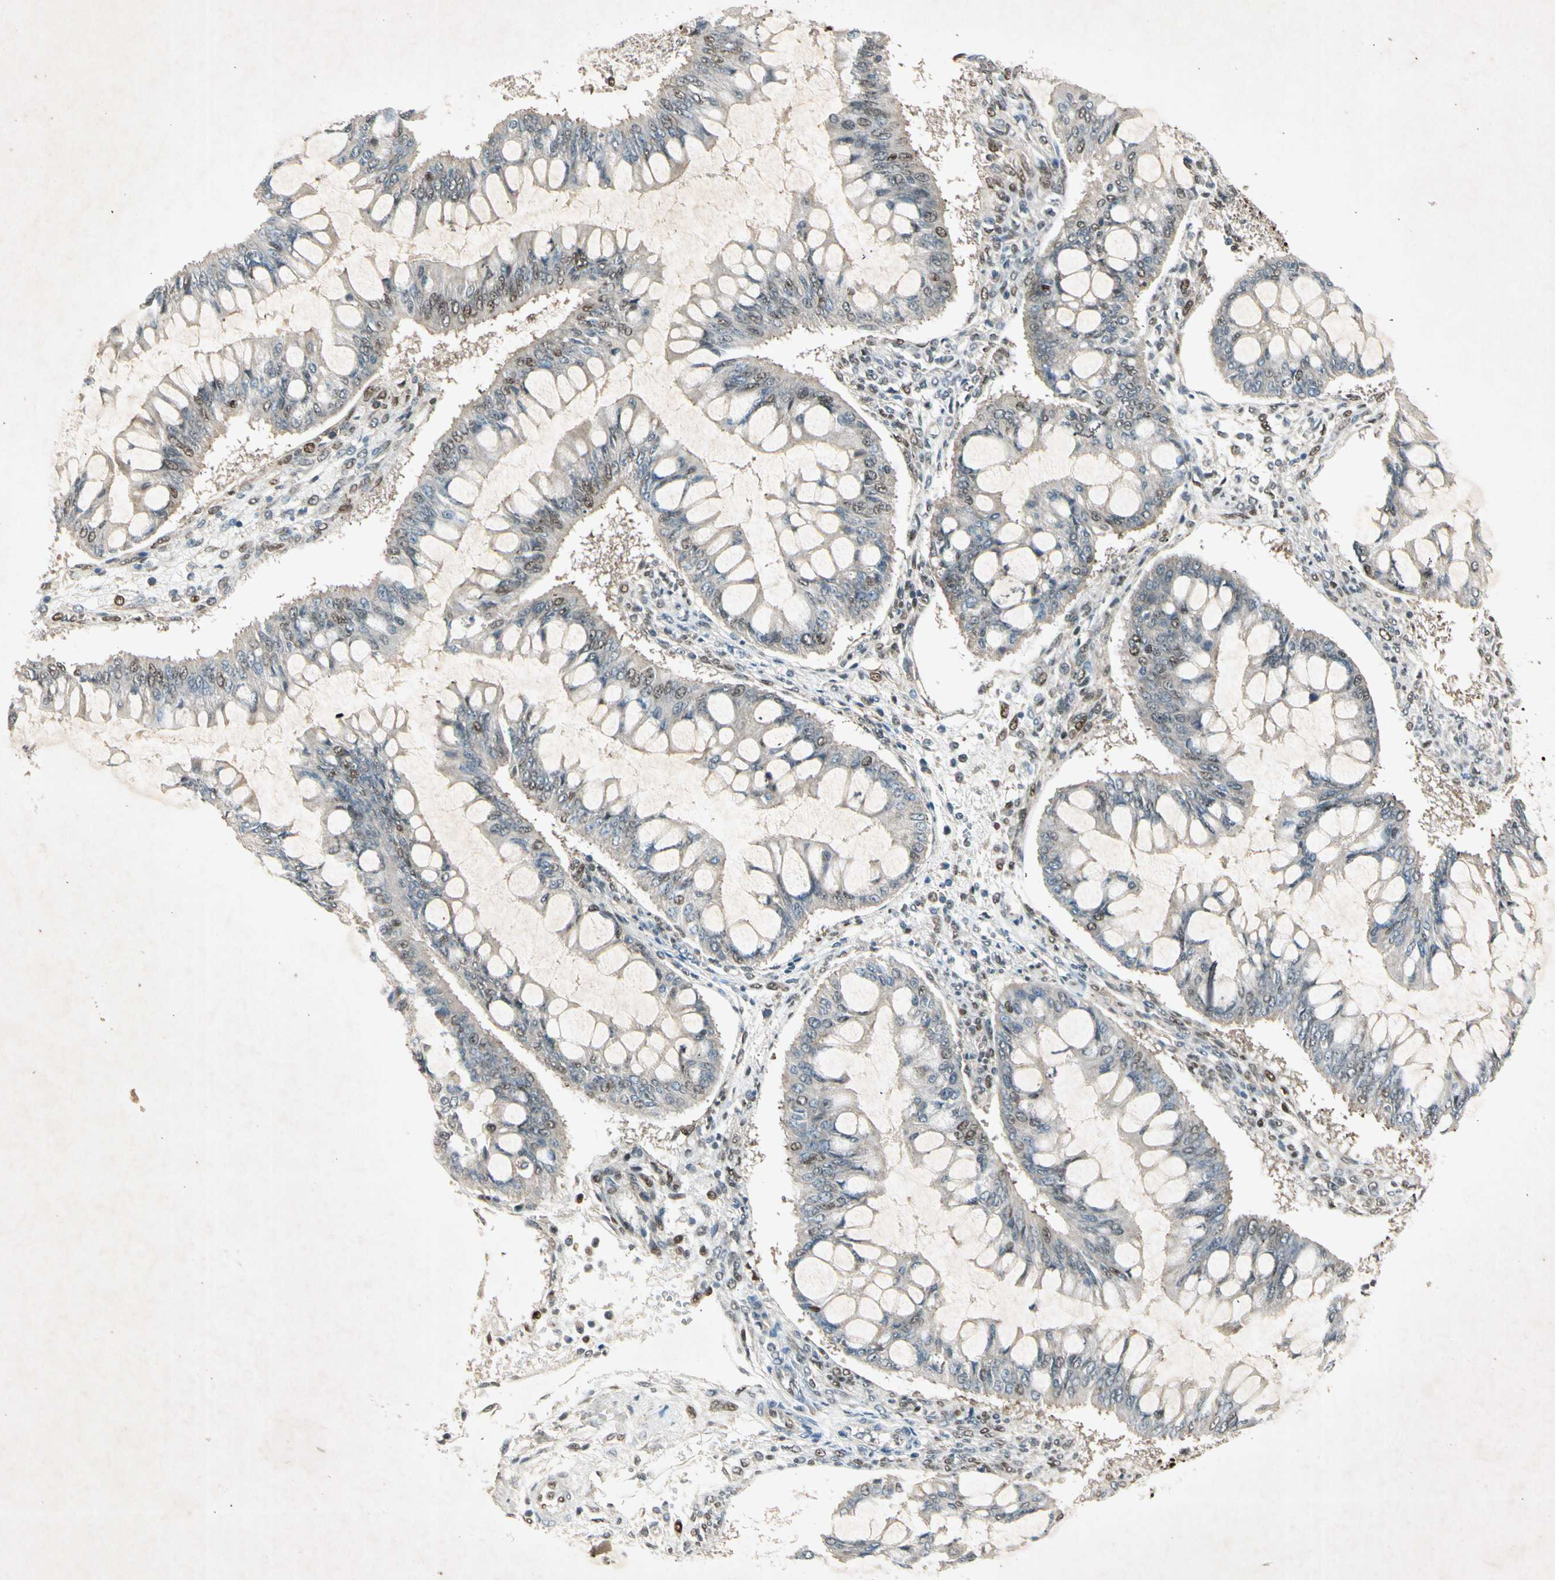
{"staining": {"intensity": "weak", "quantity": "25%-75%", "location": "nuclear"}, "tissue": "ovarian cancer", "cell_type": "Tumor cells", "image_type": "cancer", "snomed": [{"axis": "morphology", "description": "Cystadenocarcinoma, mucinous, NOS"}, {"axis": "topography", "description": "Ovary"}], "caption": "IHC (DAB (3,3'-diaminobenzidine)) staining of human ovarian cancer exhibits weak nuclear protein positivity in about 25%-75% of tumor cells.", "gene": "RNF43", "patient": {"sex": "female", "age": 73}}